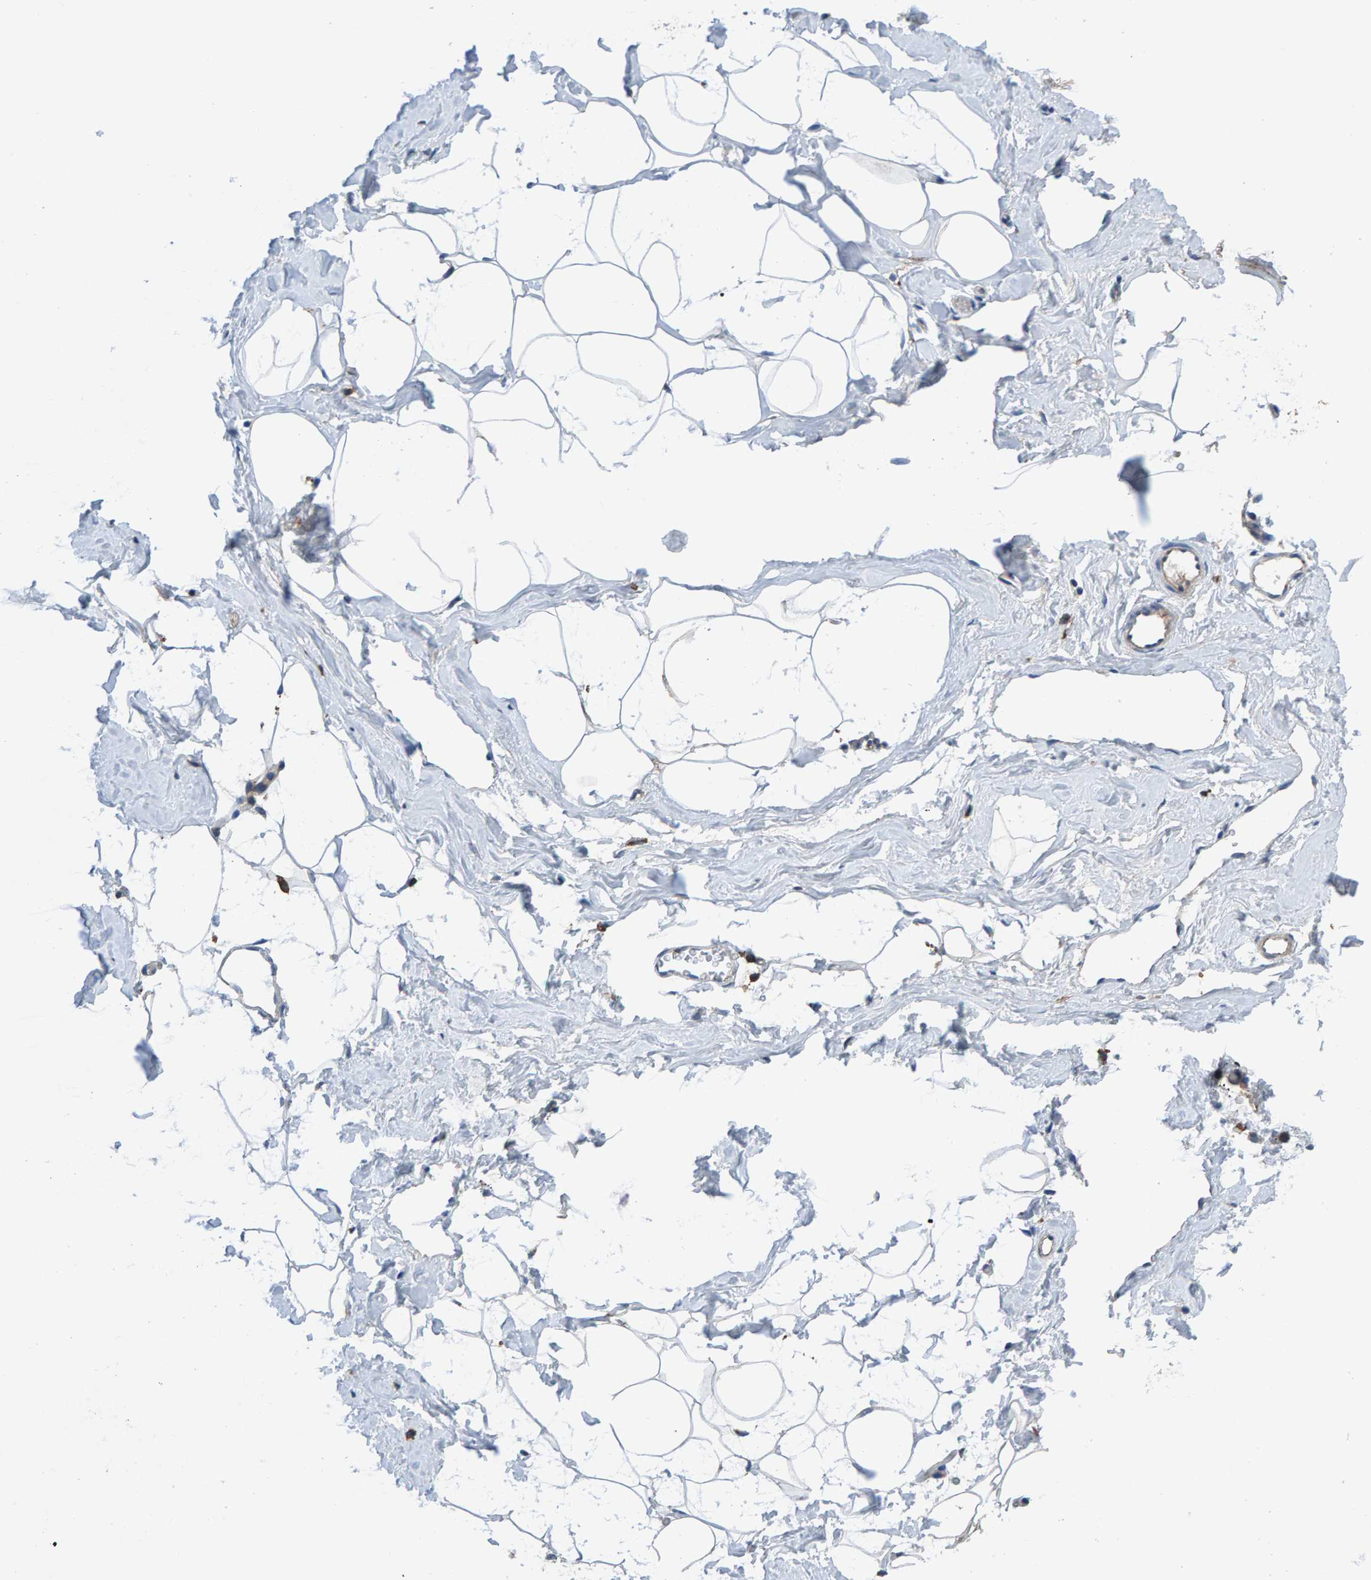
{"staining": {"intensity": "weak", "quantity": "<25%", "location": "cytoplasmic/membranous"}, "tissue": "adipose tissue", "cell_type": "Adipocytes", "image_type": "normal", "snomed": [{"axis": "morphology", "description": "Normal tissue, NOS"}, {"axis": "morphology", "description": "Fibrosis, NOS"}, {"axis": "topography", "description": "Breast"}, {"axis": "topography", "description": "Adipose tissue"}], "caption": "An immunohistochemistry (IHC) histopathology image of unremarkable adipose tissue is shown. There is no staining in adipocytes of adipose tissue. (DAB immunohistochemistry, high magnification).", "gene": "MKLN1", "patient": {"sex": "female", "age": 39}}